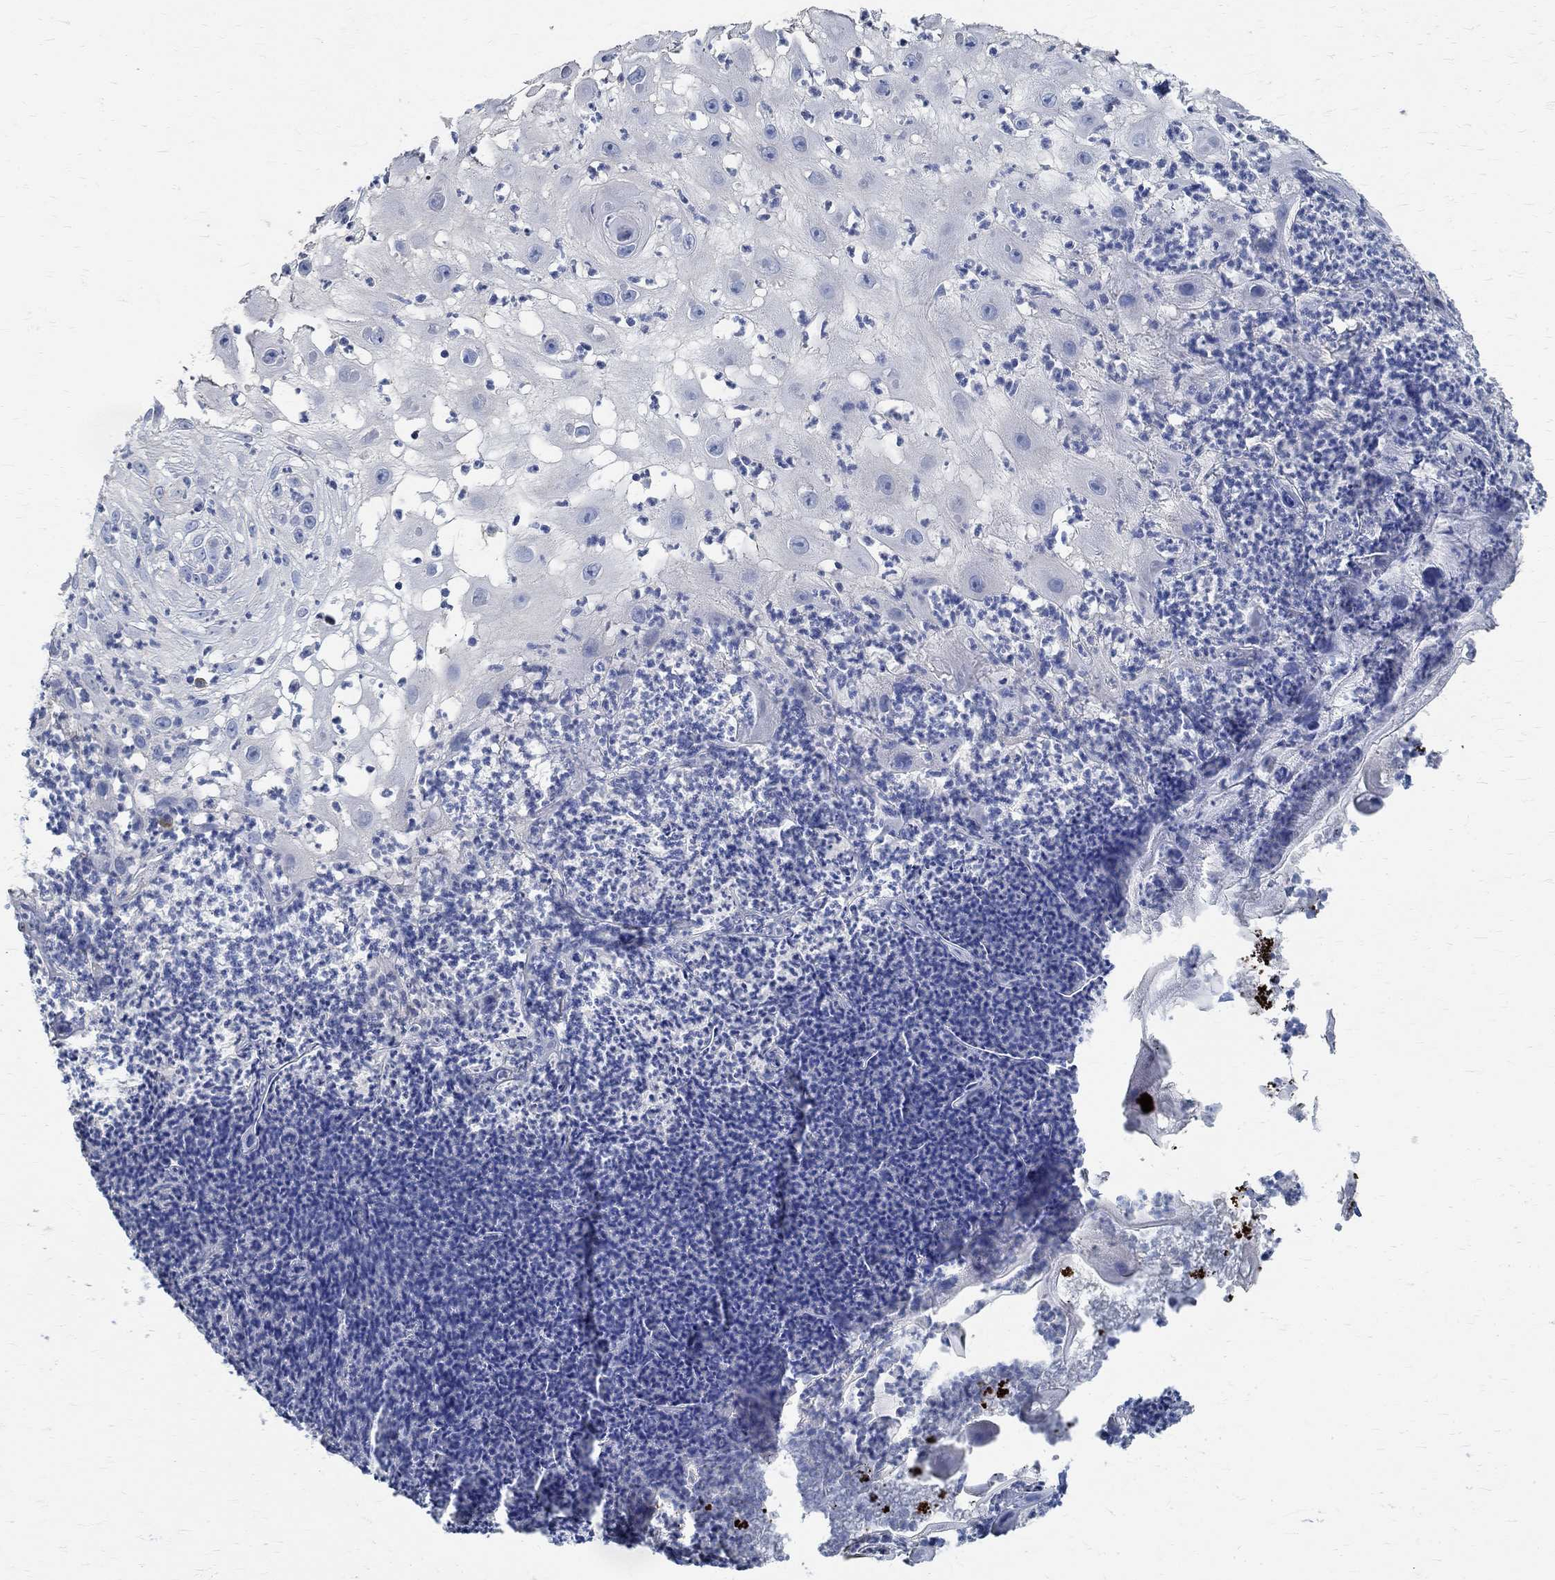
{"staining": {"intensity": "negative", "quantity": "none", "location": "none"}, "tissue": "skin cancer", "cell_type": "Tumor cells", "image_type": "cancer", "snomed": [{"axis": "morphology", "description": "Normal tissue, NOS"}, {"axis": "morphology", "description": "Squamous cell carcinoma, NOS"}, {"axis": "topography", "description": "Skin"}], "caption": "Tumor cells are negative for brown protein staining in skin cancer (squamous cell carcinoma).", "gene": "PRX", "patient": {"sex": "male", "age": 79}}